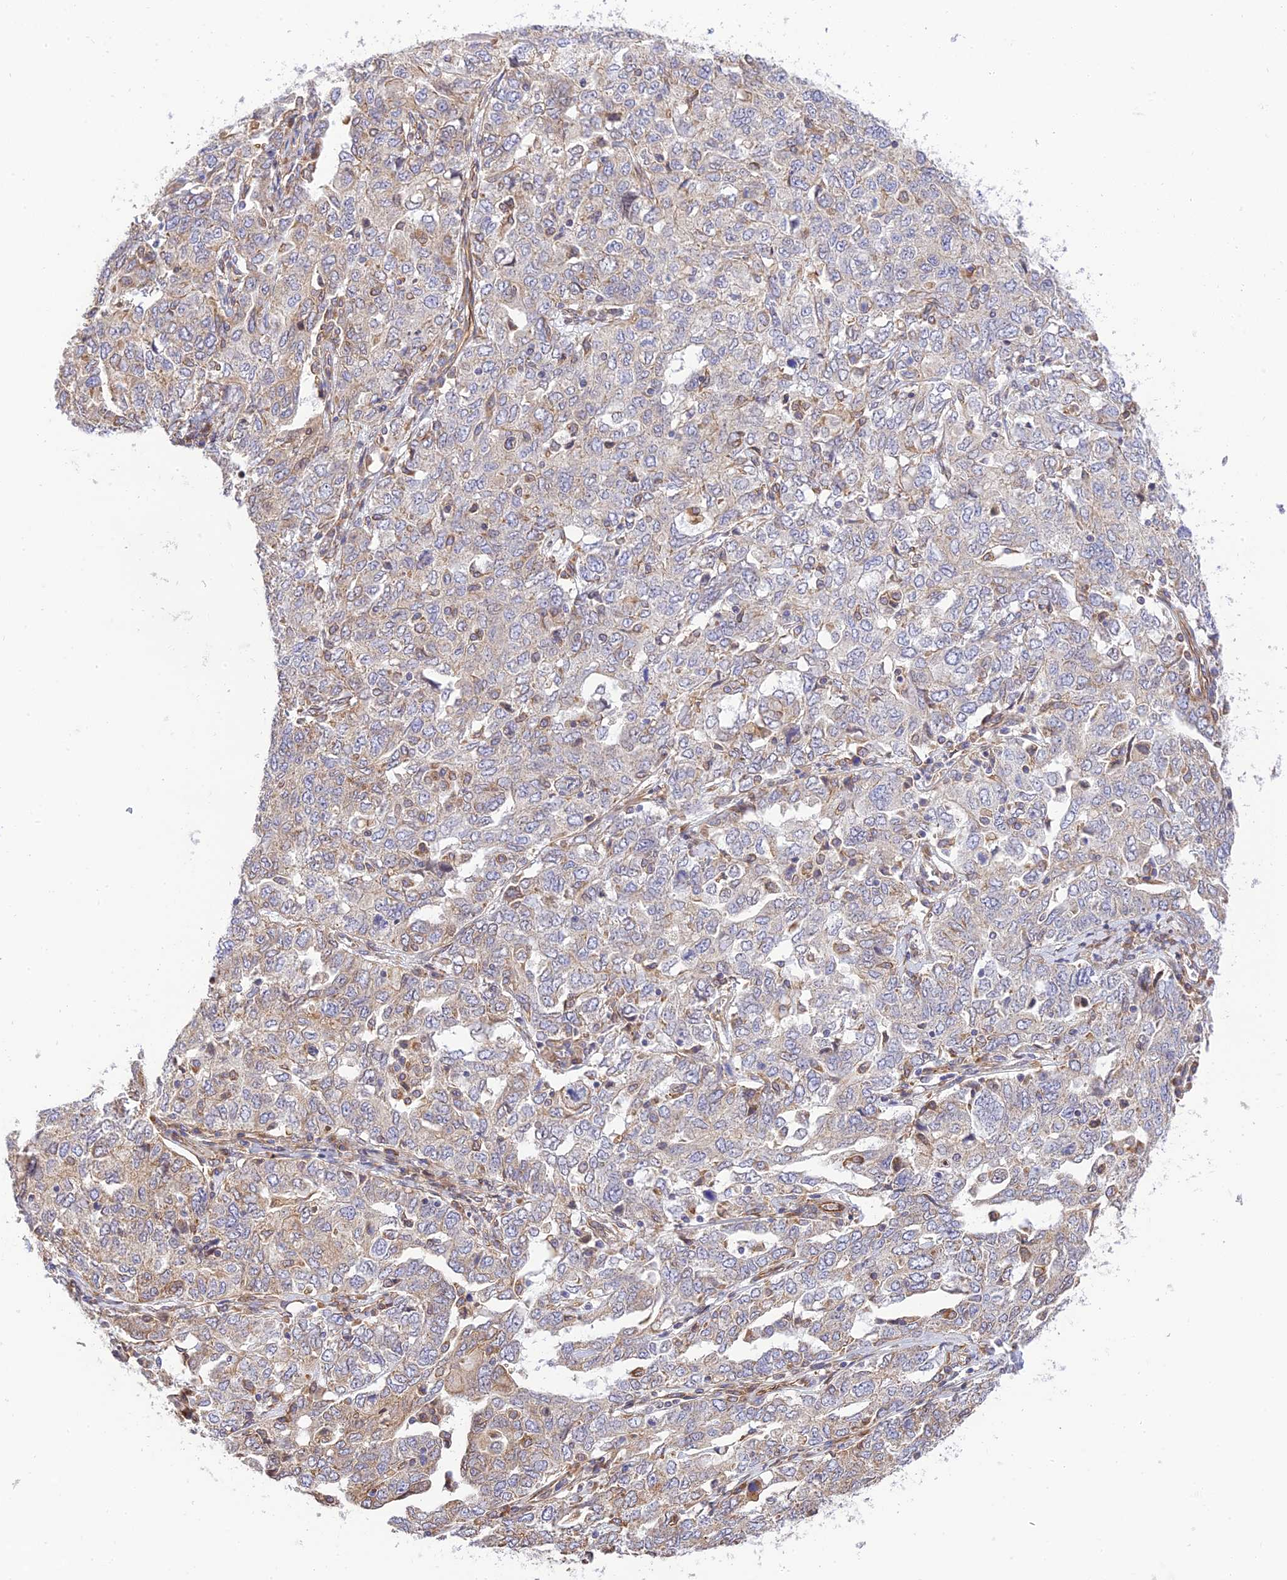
{"staining": {"intensity": "weak", "quantity": "<25%", "location": "cytoplasmic/membranous"}, "tissue": "ovarian cancer", "cell_type": "Tumor cells", "image_type": "cancer", "snomed": [{"axis": "morphology", "description": "Carcinoma, endometroid"}, {"axis": "topography", "description": "Ovary"}], "caption": "Immunohistochemistry histopathology image of neoplastic tissue: human endometroid carcinoma (ovarian) stained with DAB shows no significant protein positivity in tumor cells.", "gene": "EXOC3L4", "patient": {"sex": "female", "age": 62}}